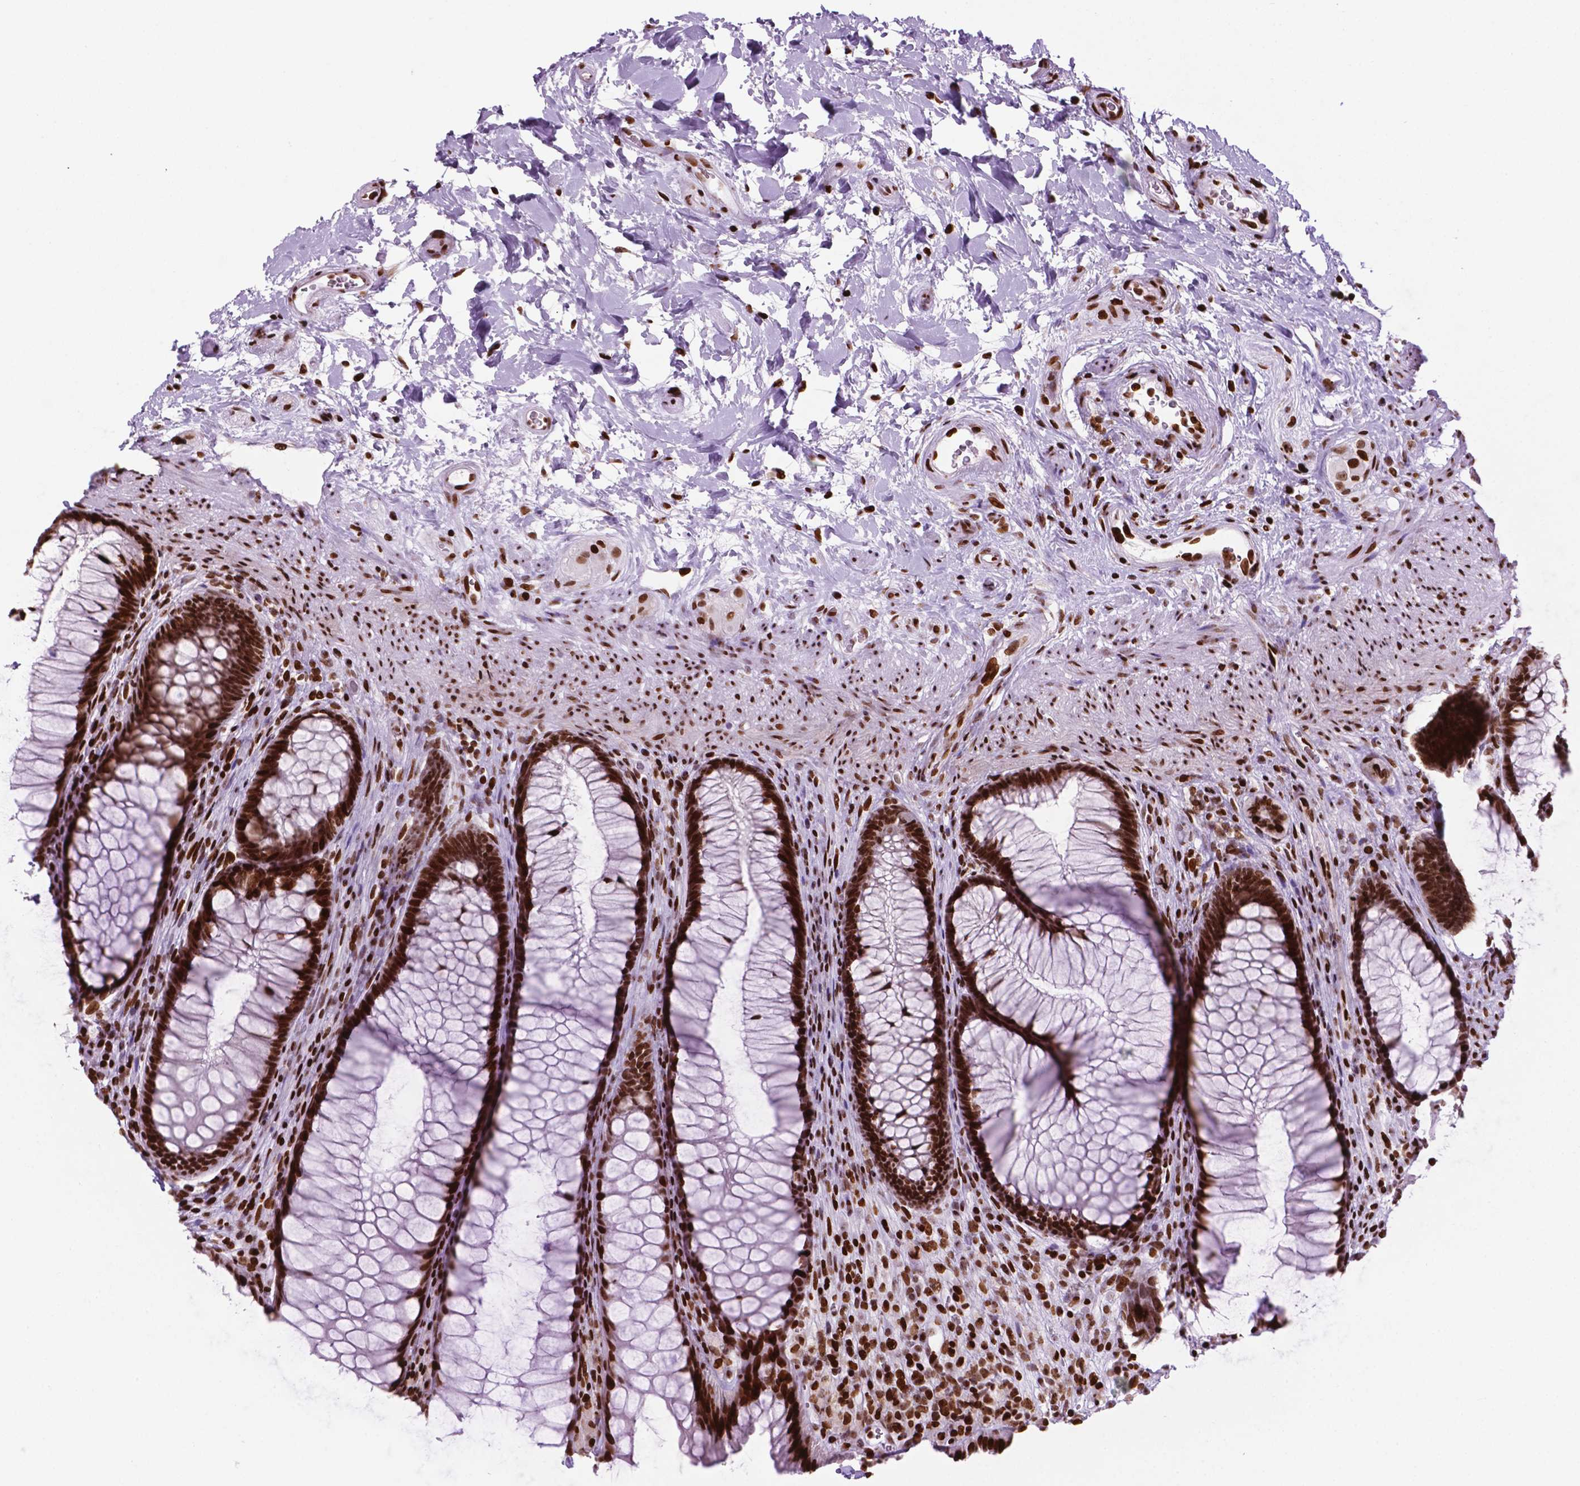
{"staining": {"intensity": "strong", "quantity": ">75%", "location": "nuclear"}, "tissue": "rectum", "cell_type": "Glandular cells", "image_type": "normal", "snomed": [{"axis": "morphology", "description": "Normal tissue, NOS"}, {"axis": "topography", "description": "Smooth muscle"}, {"axis": "topography", "description": "Rectum"}], "caption": "An image of human rectum stained for a protein exhibits strong nuclear brown staining in glandular cells.", "gene": "TMEM250", "patient": {"sex": "male", "age": 53}}